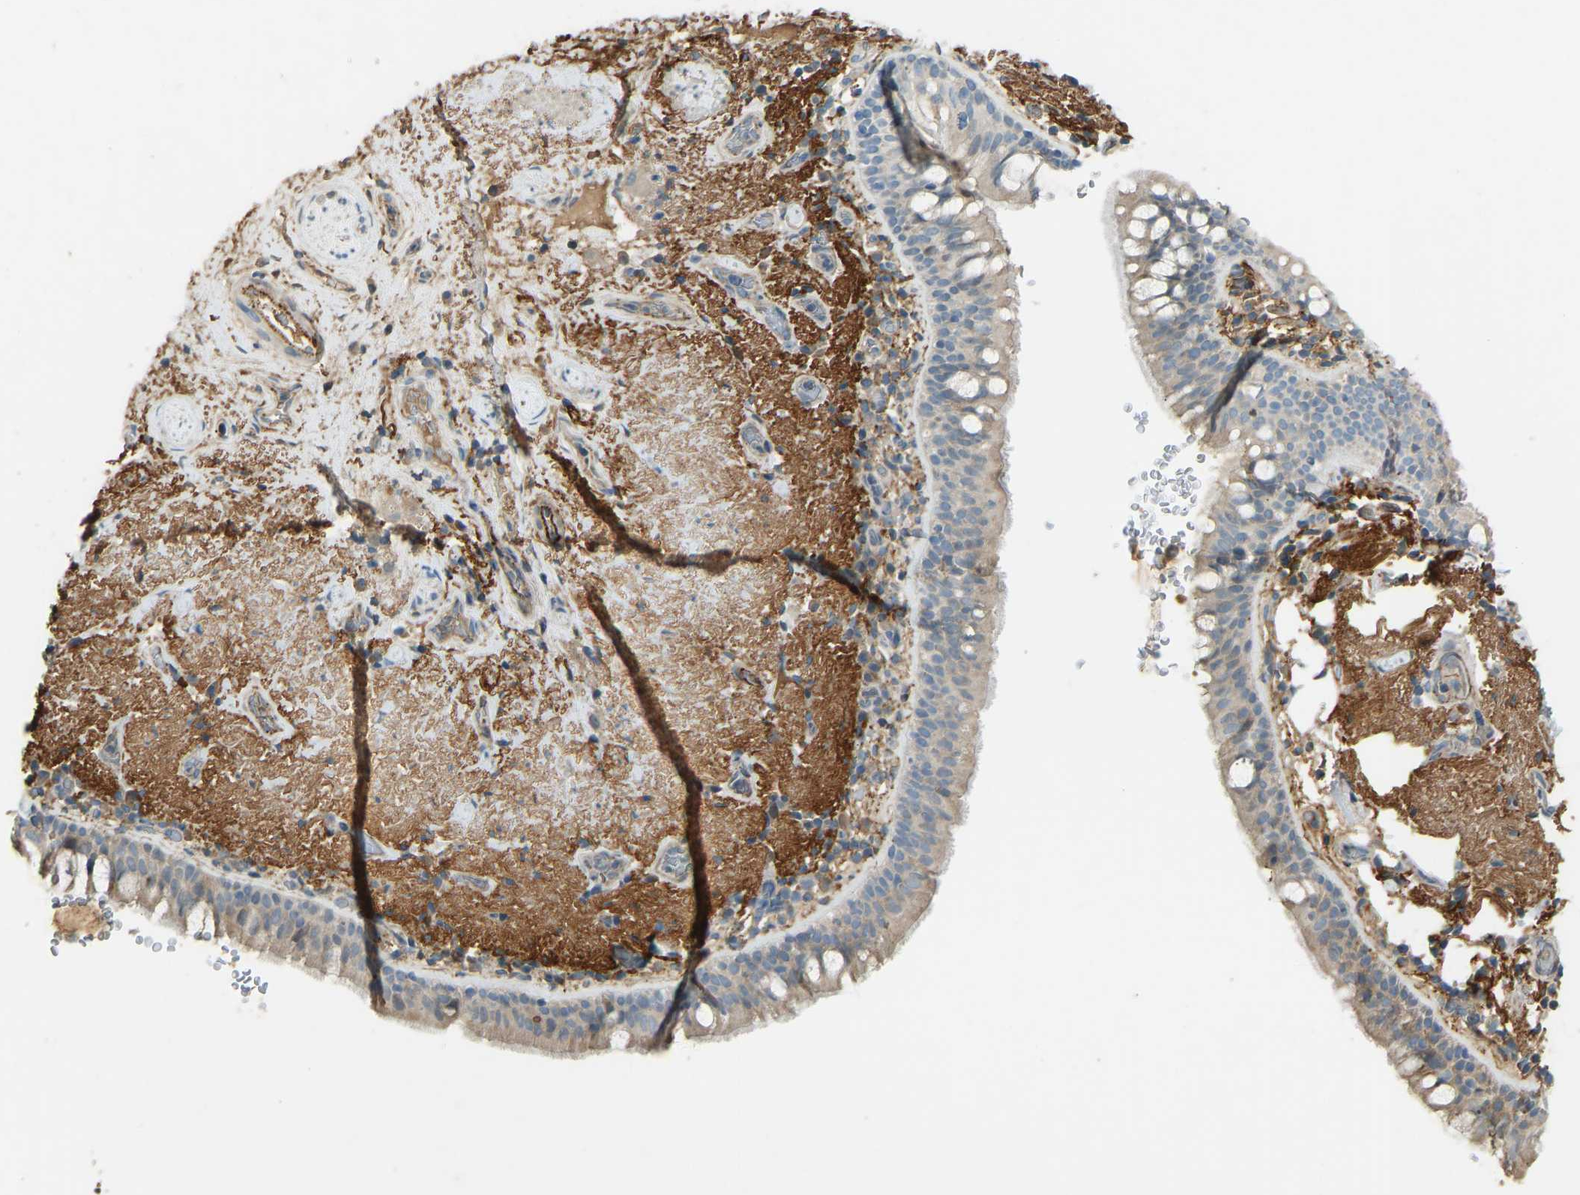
{"staining": {"intensity": "weak", "quantity": "25%-75%", "location": "cytoplasmic/membranous"}, "tissue": "bronchus", "cell_type": "Respiratory epithelial cells", "image_type": "normal", "snomed": [{"axis": "morphology", "description": "Normal tissue, NOS"}, {"axis": "morphology", "description": "Inflammation, NOS"}, {"axis": "topography", "description": "Cartilage tissue"}, {"axis": "topography", "description": "Bronchus"}], "caption": "IHC of normal bronchus exhibits low levels of weak cytoplasmic/membranous positivity in about 25%-75% of respiratory epithelial cells.", "gene": "FBLN2", "patient": {"sex": "male", "age": 77}}